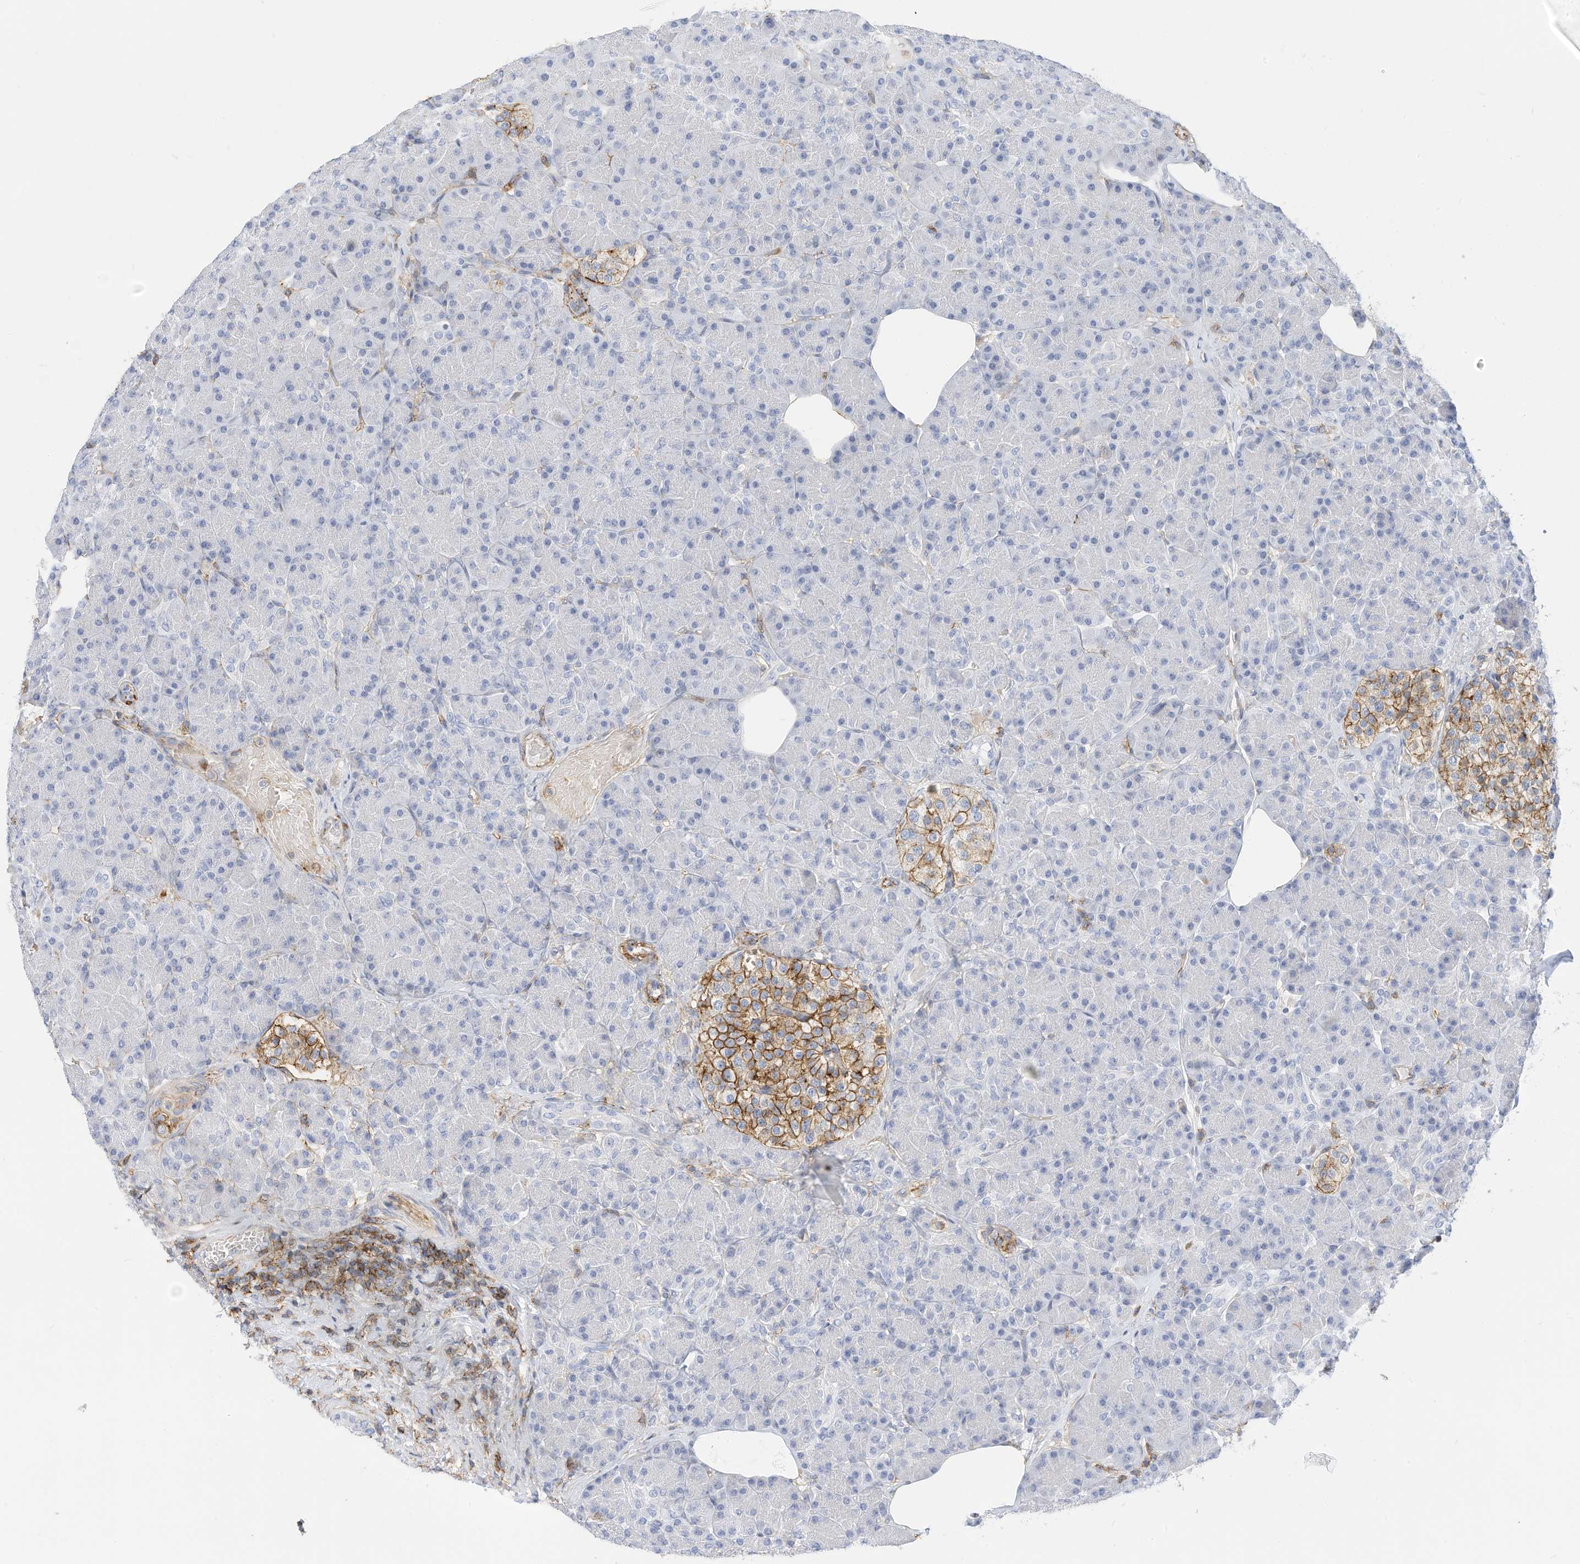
{"staining": {"intensity": "negative", "quantity": "none", "location": "none"}, "tissue": "pancreas", "cell_type": "Exocrine glandular cells", "image_type": "normal", "snomed": [{"axis": "morphology", "description": "Normal tissue, NOS"}, {"axis": "topography", "description": "Pancreas"}], "caption": "Immunohistochemistry of unremarkable human pancreas reveals no positivity in exocrine glandular cells.", "gene": "TXNDC9", "patient": {"sex": "female", "age": 43}}